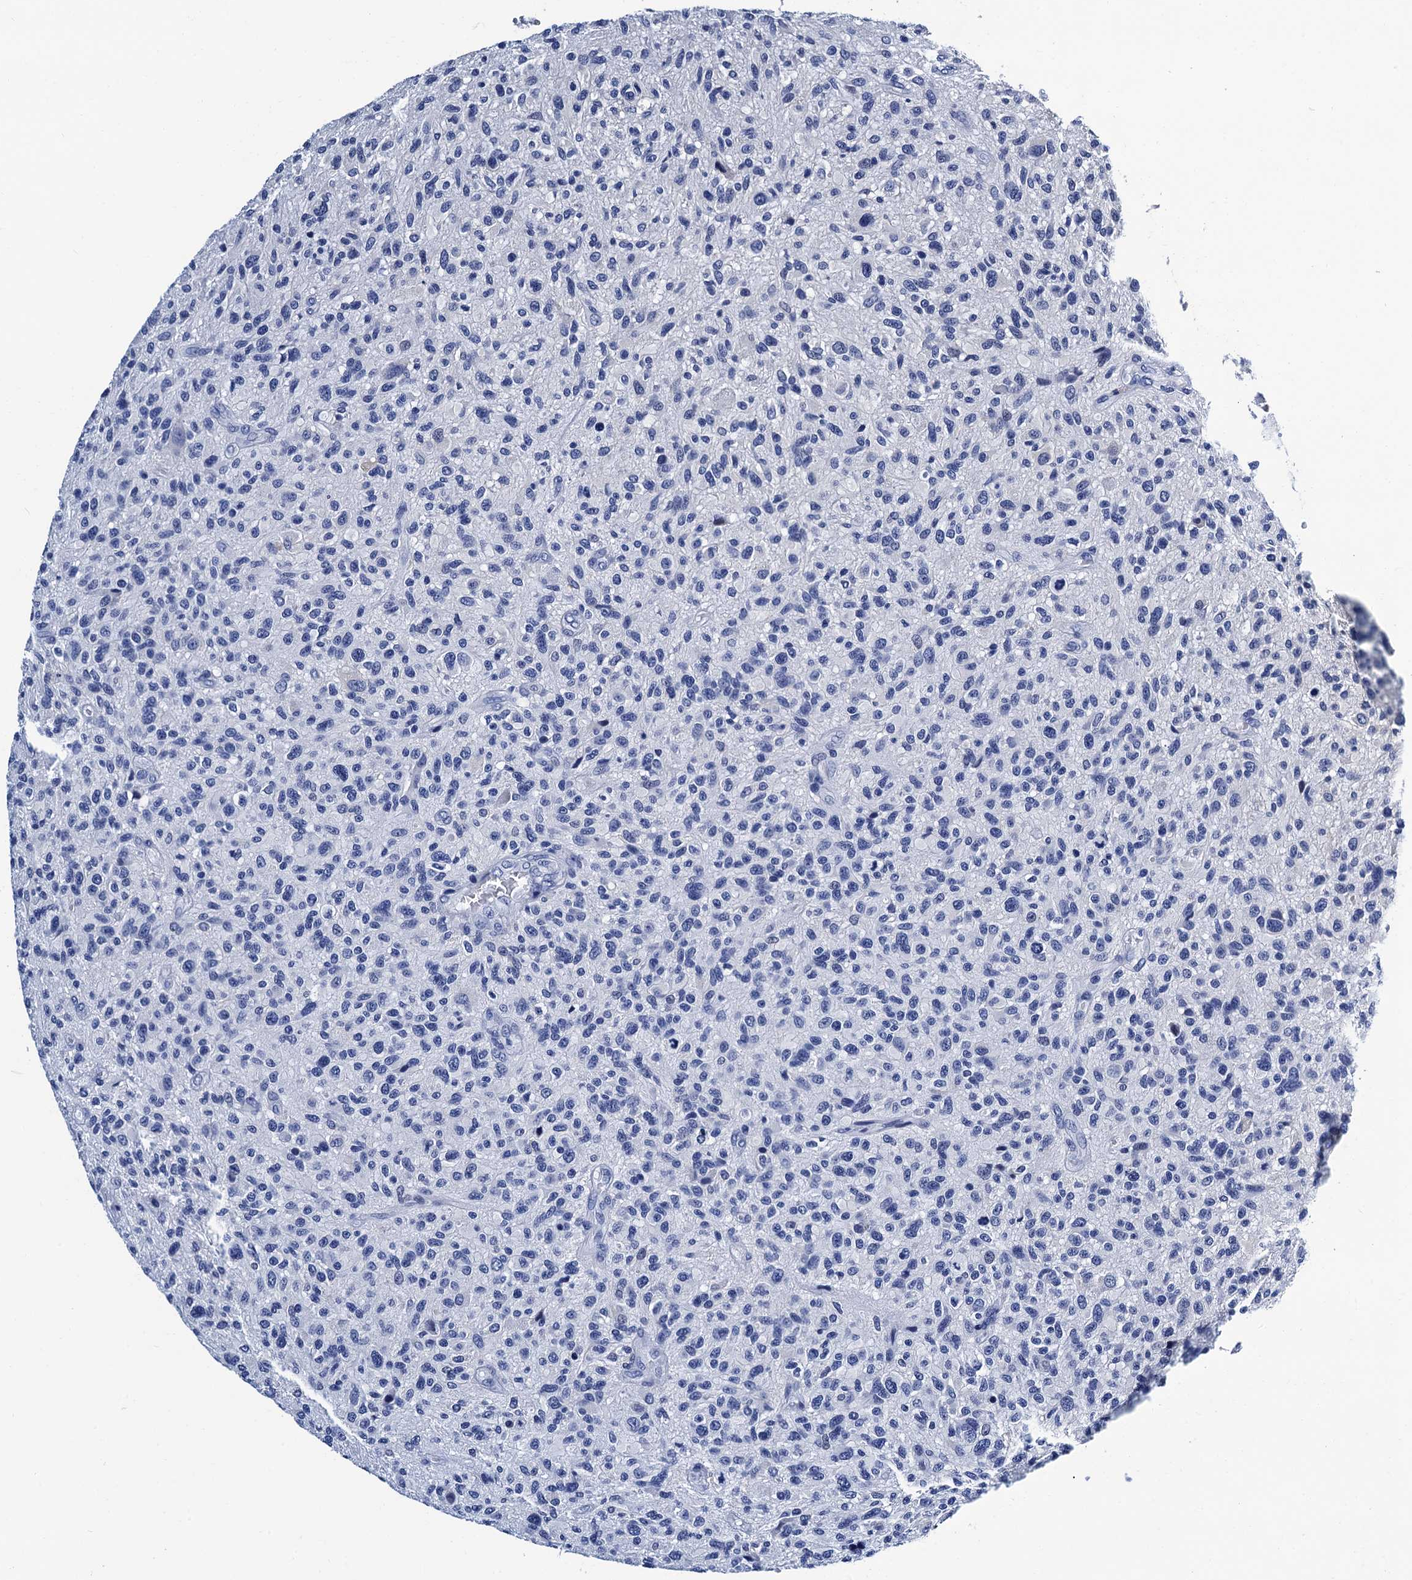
{"staining": {"intensity": "negative", "quantity": "none", "location": "none"}, "tissue": "glioma", "cell_type": "Tumor cells", "image_type": "cancer", "snomed": [{"axis": "morphology", "description": "Glioma, malignant, High grade"}, {"axis": "topography", "description": "Brain"}], "caption": "The micrograph displays no significant positivity in tumor cells of malignant glioma (high-grade).", "gene": "LRRC30", "patient": {"sex": "male", "age": 47}}